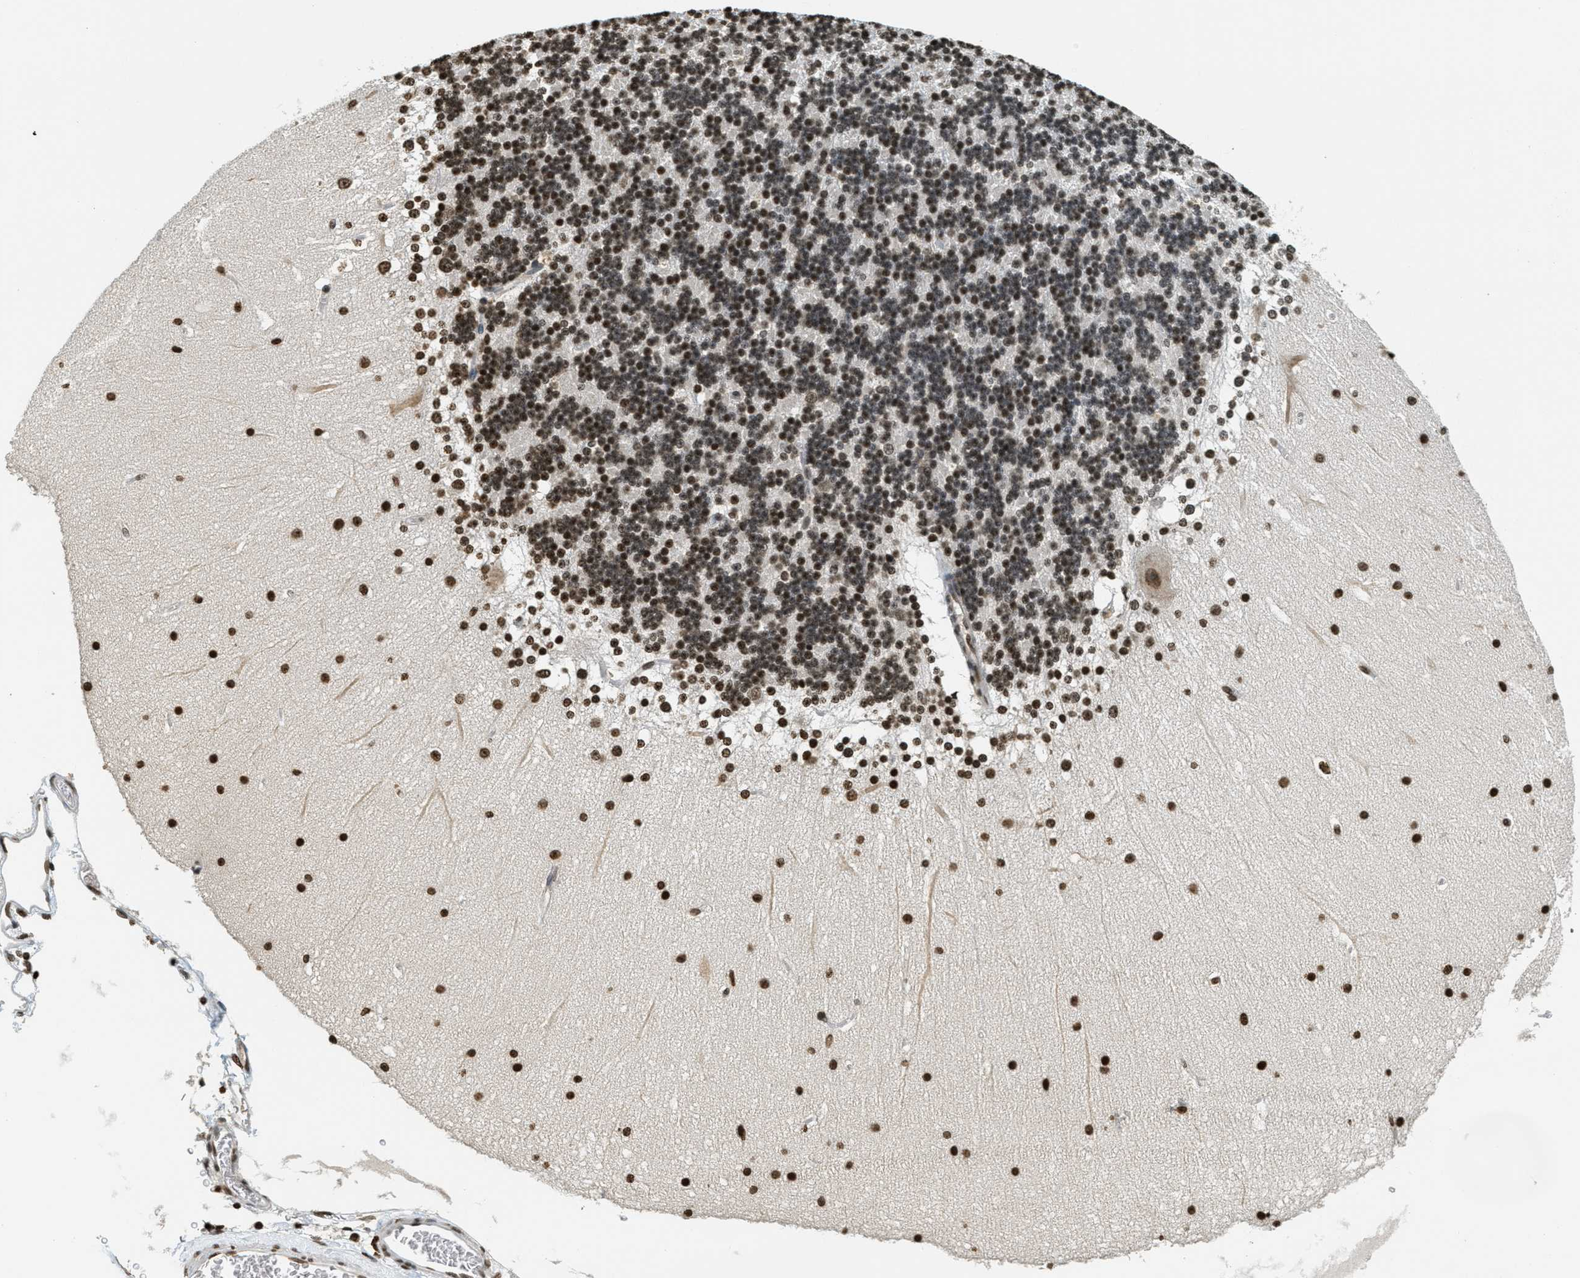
{"staining": {"intensity": "strong", "quantity": ">75%", "location": "nuclear"}, "tissue": "cerebellum", "cell_type": "Cells in granular layer", "image_type": "normal", "snomed": [{"axis": "morphology", "description": "Normal tissue, NOS"}, {"axis": "topography", "description": "Cerebellum"}], "caption": "The immunohistochemical stain labels strong nuclear expression in cells in granular layer of benign cerebellum.", "gene": "LDB2", "patient": {"sex": "female", "age": 19}}